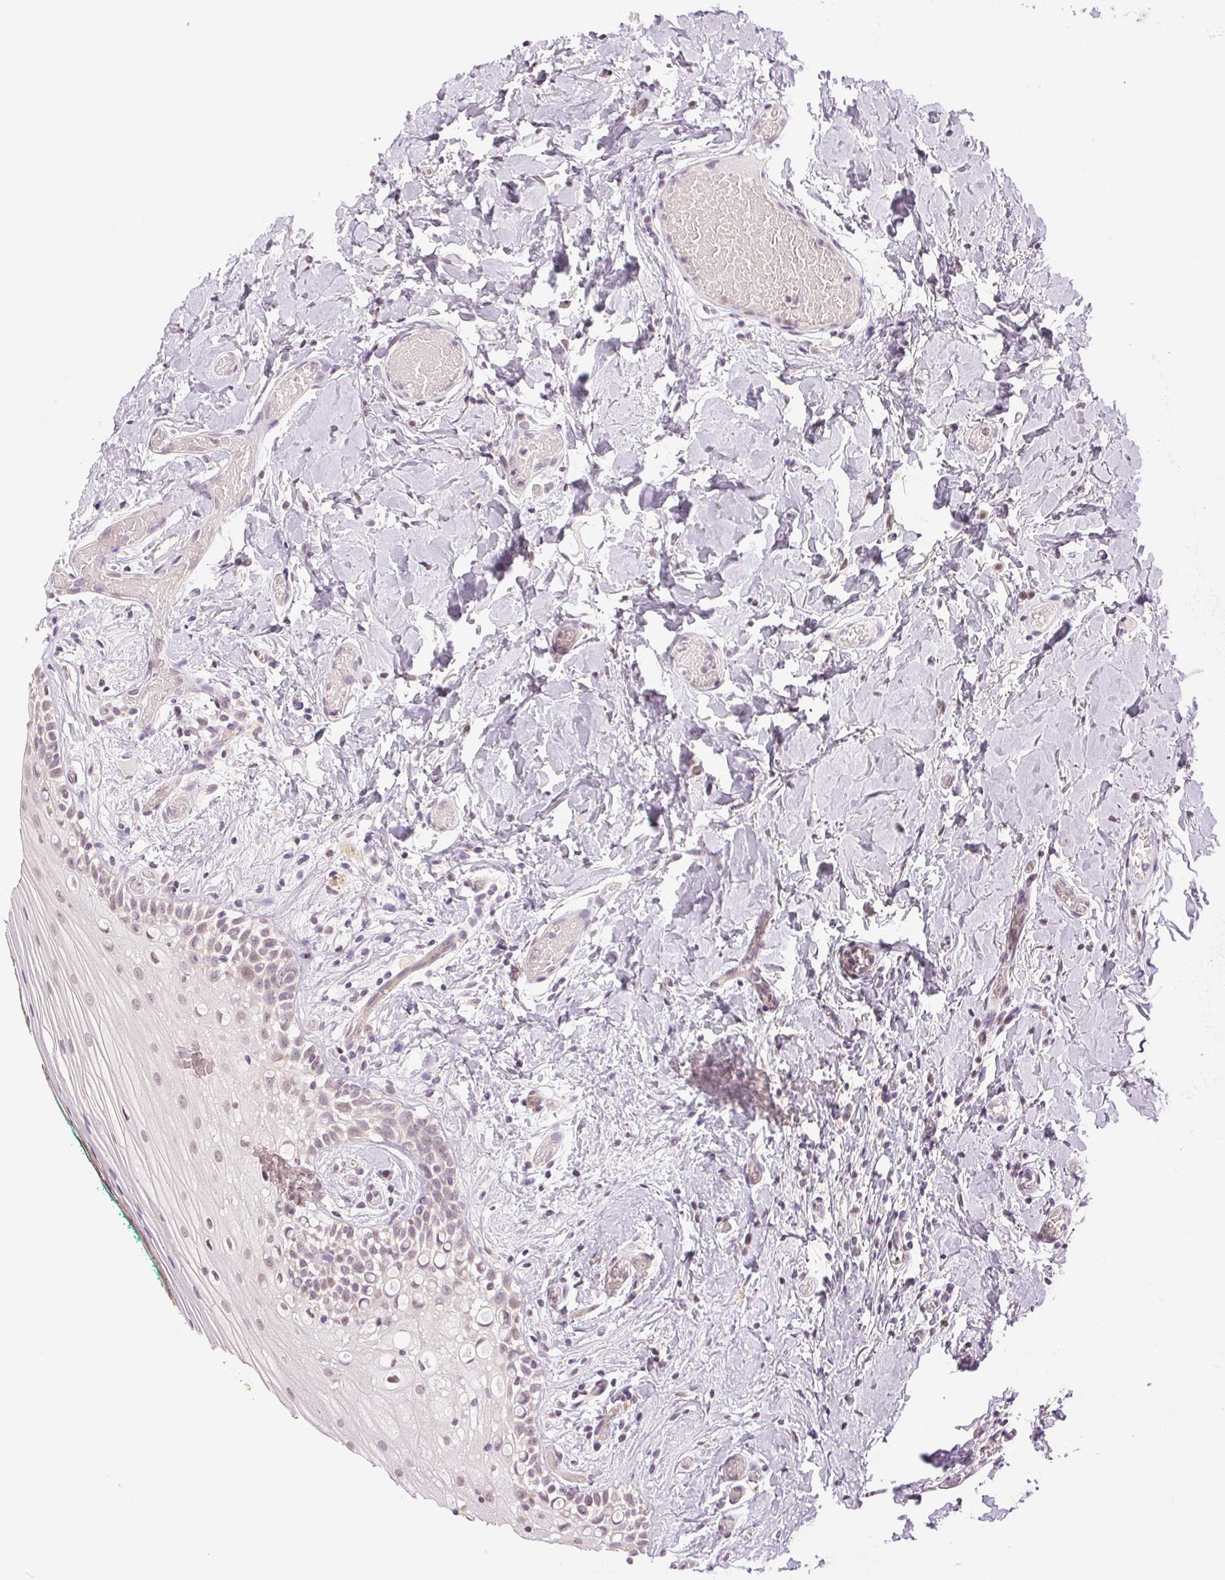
{"staining": {"intensity": "weak", "quantity": "25%-75%", "location": "nuclear"}, "tissue": "oral mucosa", "cell_type": "Squamous epithelial cells", "image_type": "normal", "snomed": [{"axis": "morphology", "description": "Normal tissue, NOS"}, {"axis": "topography", "description": "Oral tissue"}], "caption": "Oral mucosa stained for a protein (brown) demonstrates weak nuclear positive staining in about 25%-75% of squamous epithelial cells.", "gene": "PLCB1", "patient": {"sex": "female", "age": 83}}